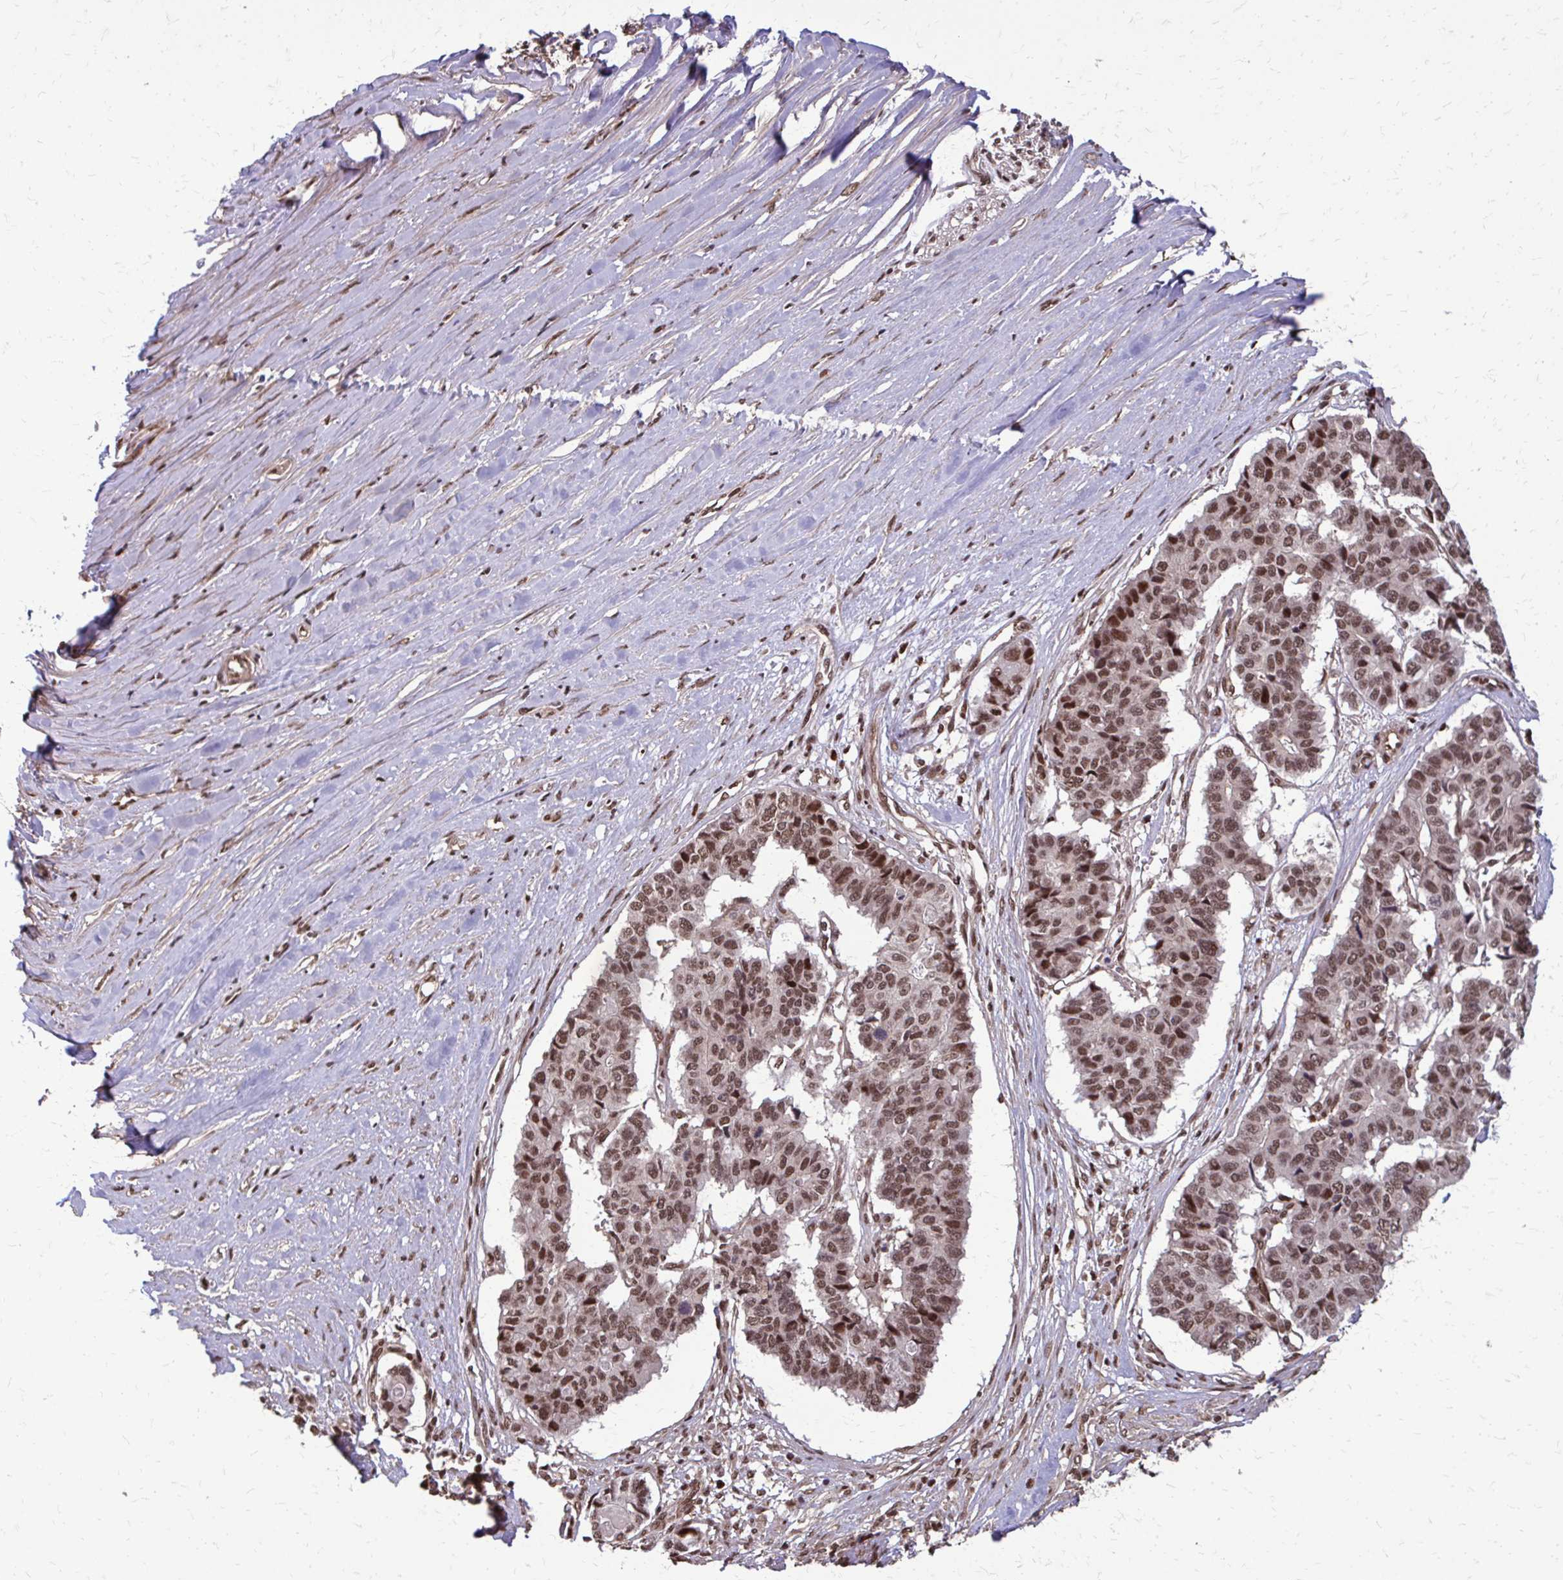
{"staining": {"intensity": "moderate", "quantity": ">75%", "location": "nuclear"}, "tissue": "pancreatic cancer", "cell_type": "Tumor cells", "image_type": "cancer", "snomed": [{"axis": "morphology", "description": "Adenocarcinoma, NOS"}, {"axis": "topography", "description": "Pancreas"}], "caption": "DAB (3,3'-diaminobenzidine) immunohistochemical staining of pancreatic adenocarcinoma reveals moderate nuclear protein staining in about >75% of tumor cells. The staining was performed using DAB to visualize the protein expression in brown, while the nuclei were stained in blue with hematoxylin (Magnification: 20x).", "gene": "SS18", "patient": {"sex": "male", "age": 50}}